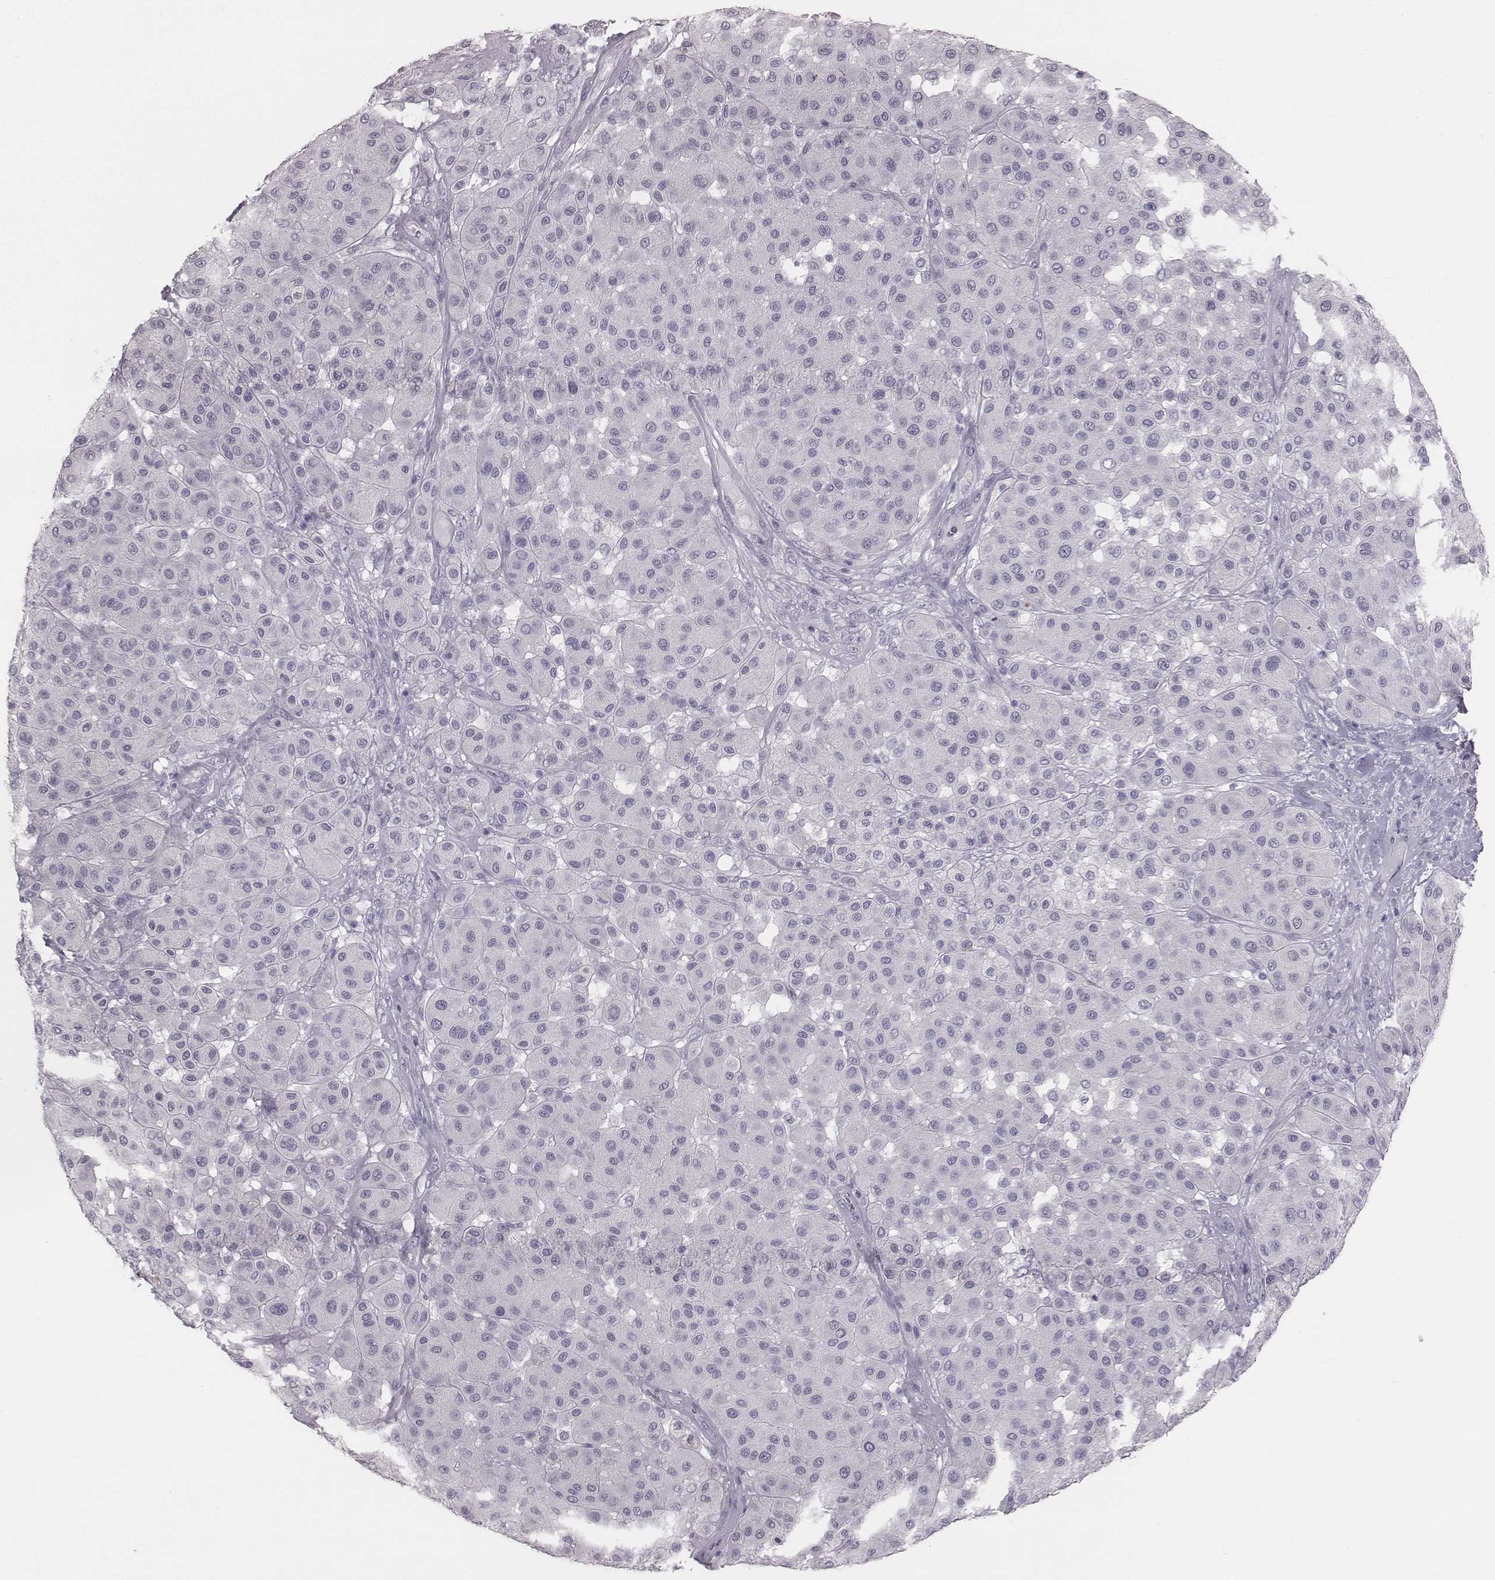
{"staining": {"intensity": "negative", "quantity": "none", "location": "none"}, "tissue": "melanoma", "cell_type": "Tumor cells", "image_type": "cancer", "snomed": [{"axis": "morphology", "description": "Malignant melanoma, Metastatic site"}, {"axis": "topography", "description": "Smooth muscle"}], "caption": "DAB immunohistochemical staining of melanoma displays no significant positivity in tumor cells. Nuclei are stained in blue.", "gene": "C6orf58", "patient": {"sex": "male", "age": 41}}